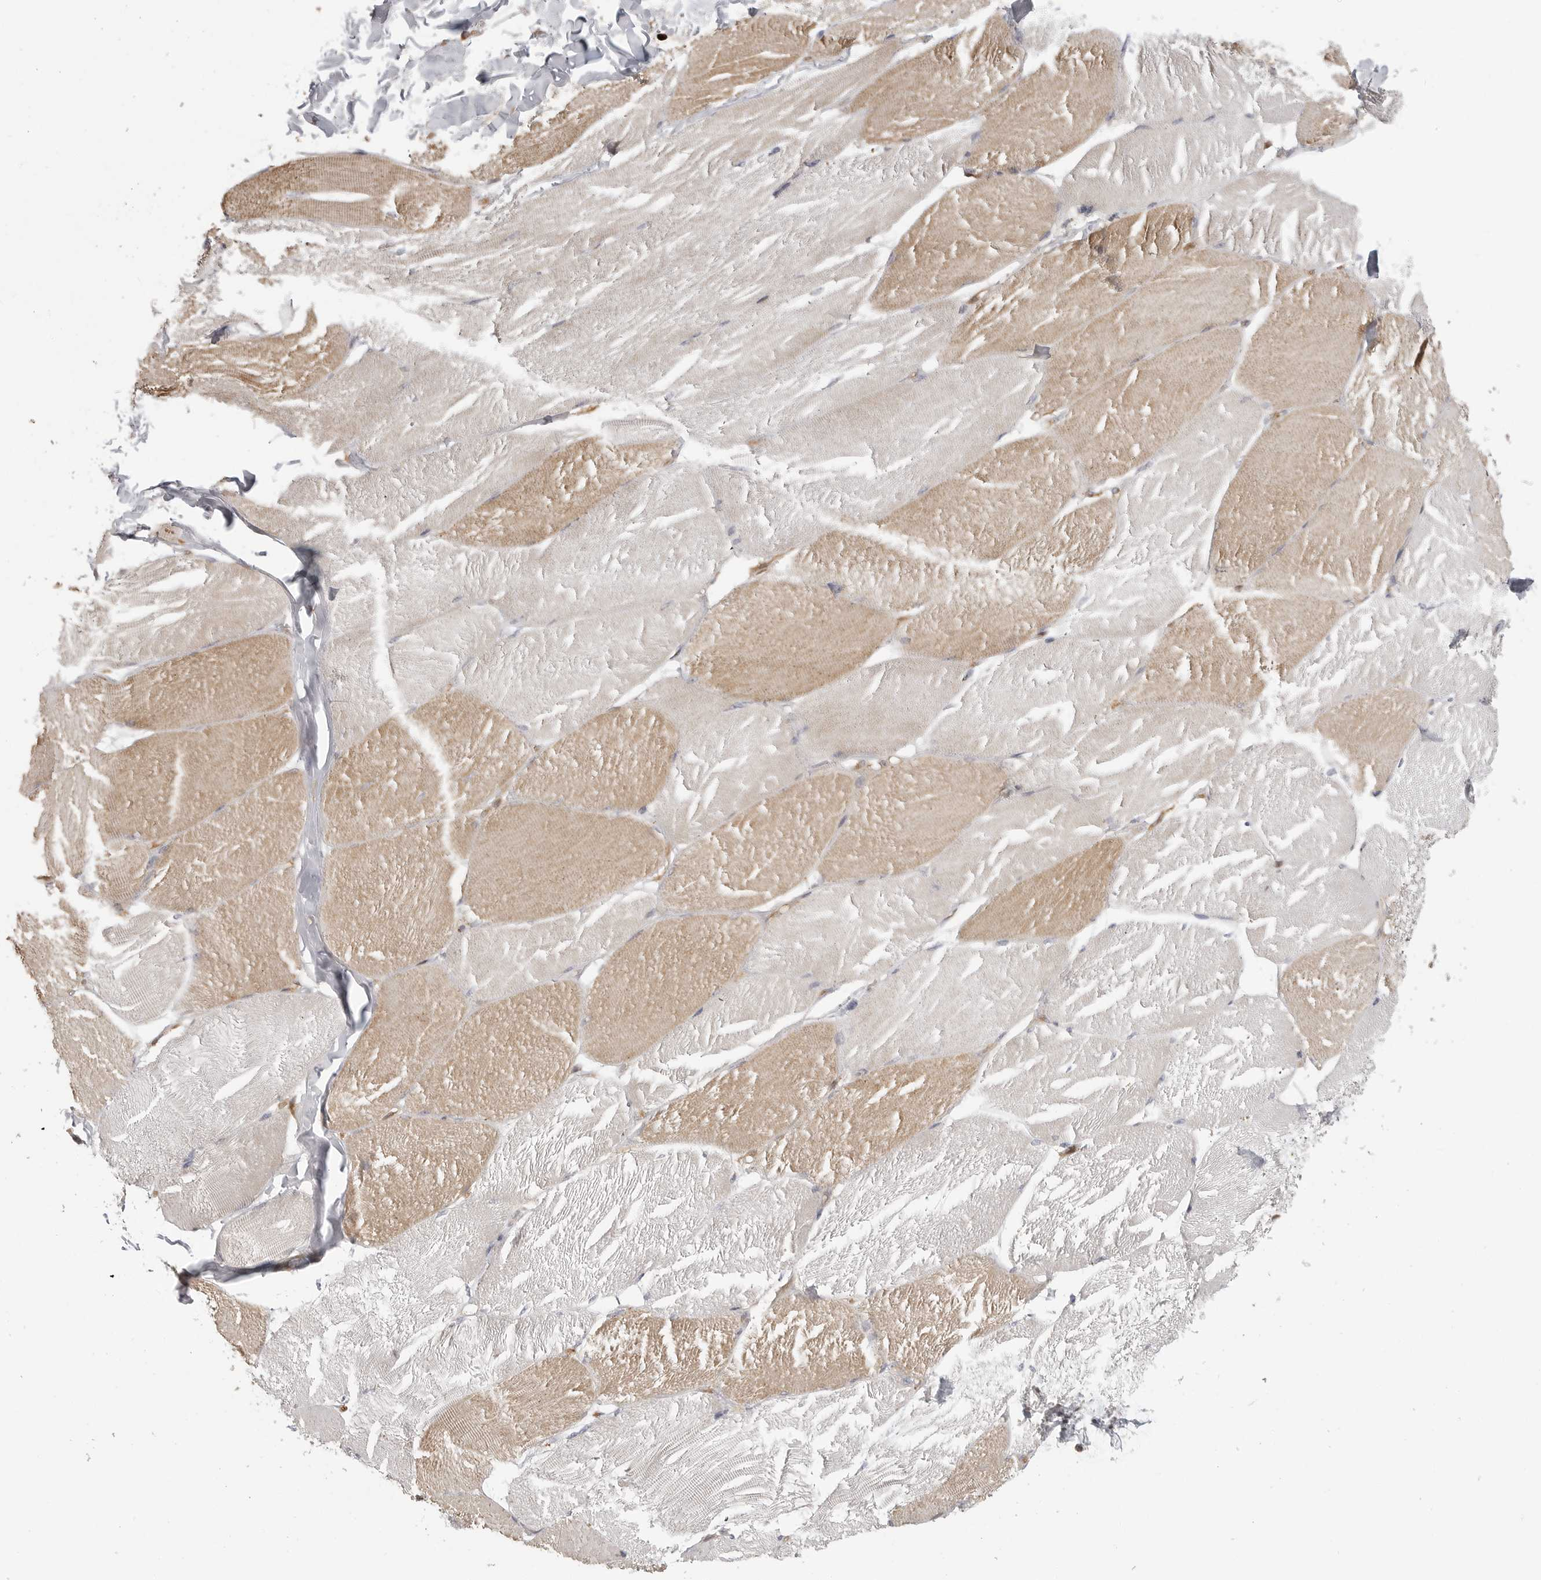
{"staining": {"intensity": "moderate", "quantity": "25%-75%", "location": "cytoplasmic/membranous"}, "tissue": "skeletal muscle", "cell_type": "Myocytes", "image_type": "normal", "snomed": [{"axis": "morphology", "description": "Normal tissue, NOS"}, {"axis": "topography", "description": "Skin"}, {"axis": "topography", "description": "Skeletal muscle"}], "caption": "Normal skeletal muscle demonstrates moderate cytoplasmic/membranous positivity in about 25%-75% of myocytes.", "gene": "IDO1", "patient": {"sex": "male", "age": 83}}